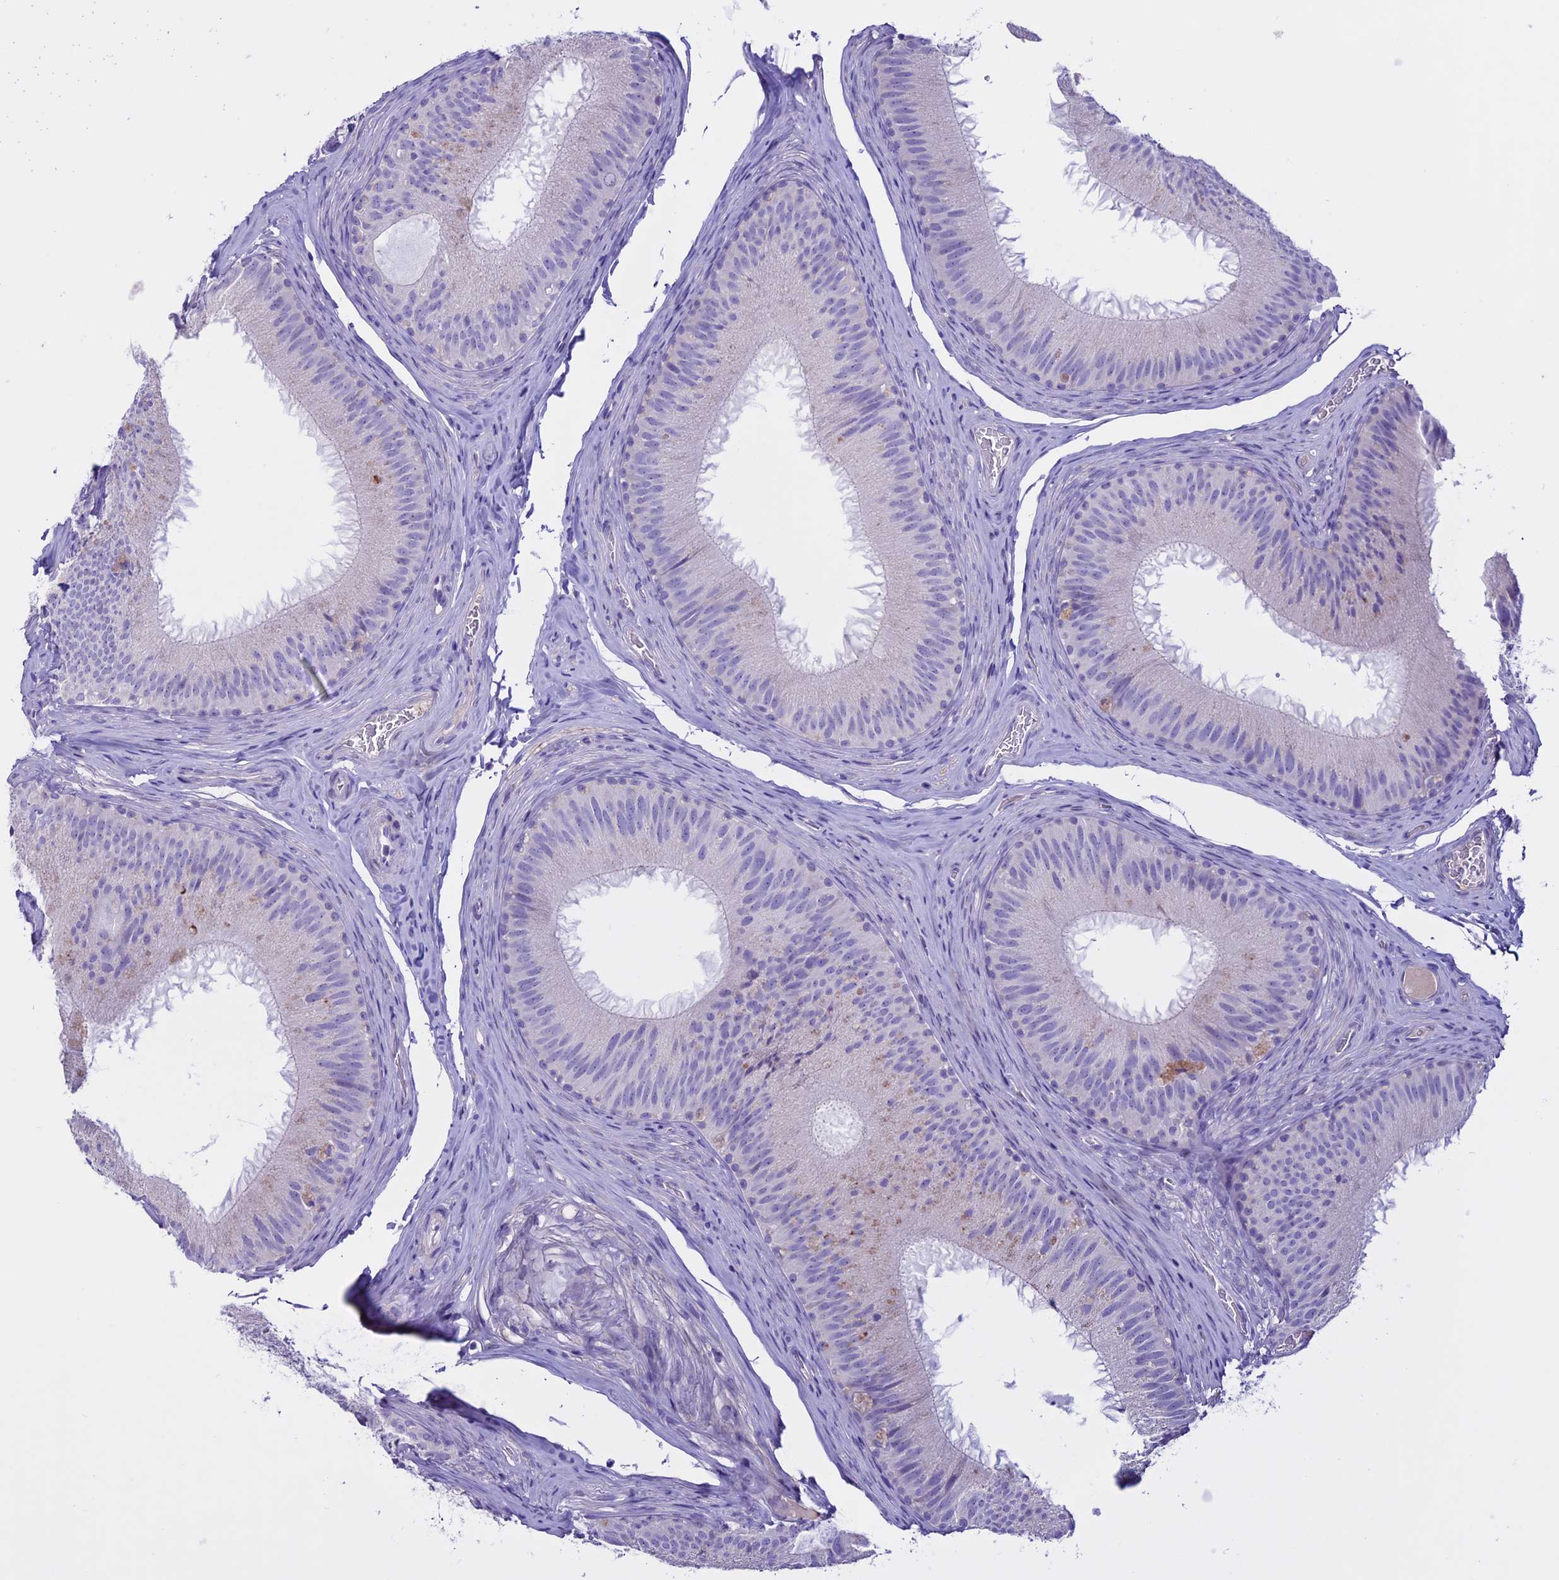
{"staining": {"intensity": "negative", "quantity": "none", "location": "none"}, "tissue": "epididymis", "cell_type": "Glandular cells", "image_type": "normal", "snomed": [{"axis": "morphology", "description": "Normal tissue, NOS"}, {"axis": "topography", "description": "Epididymis"}], "caption": "Micrograph shows no significant protein staining in glandular cells of unremarkable epididymis. (DAB immunohistochemistry (IHC), high magnification).", "gene": "CLEC2L", "patient": {"sex": "male", "age": 34}}